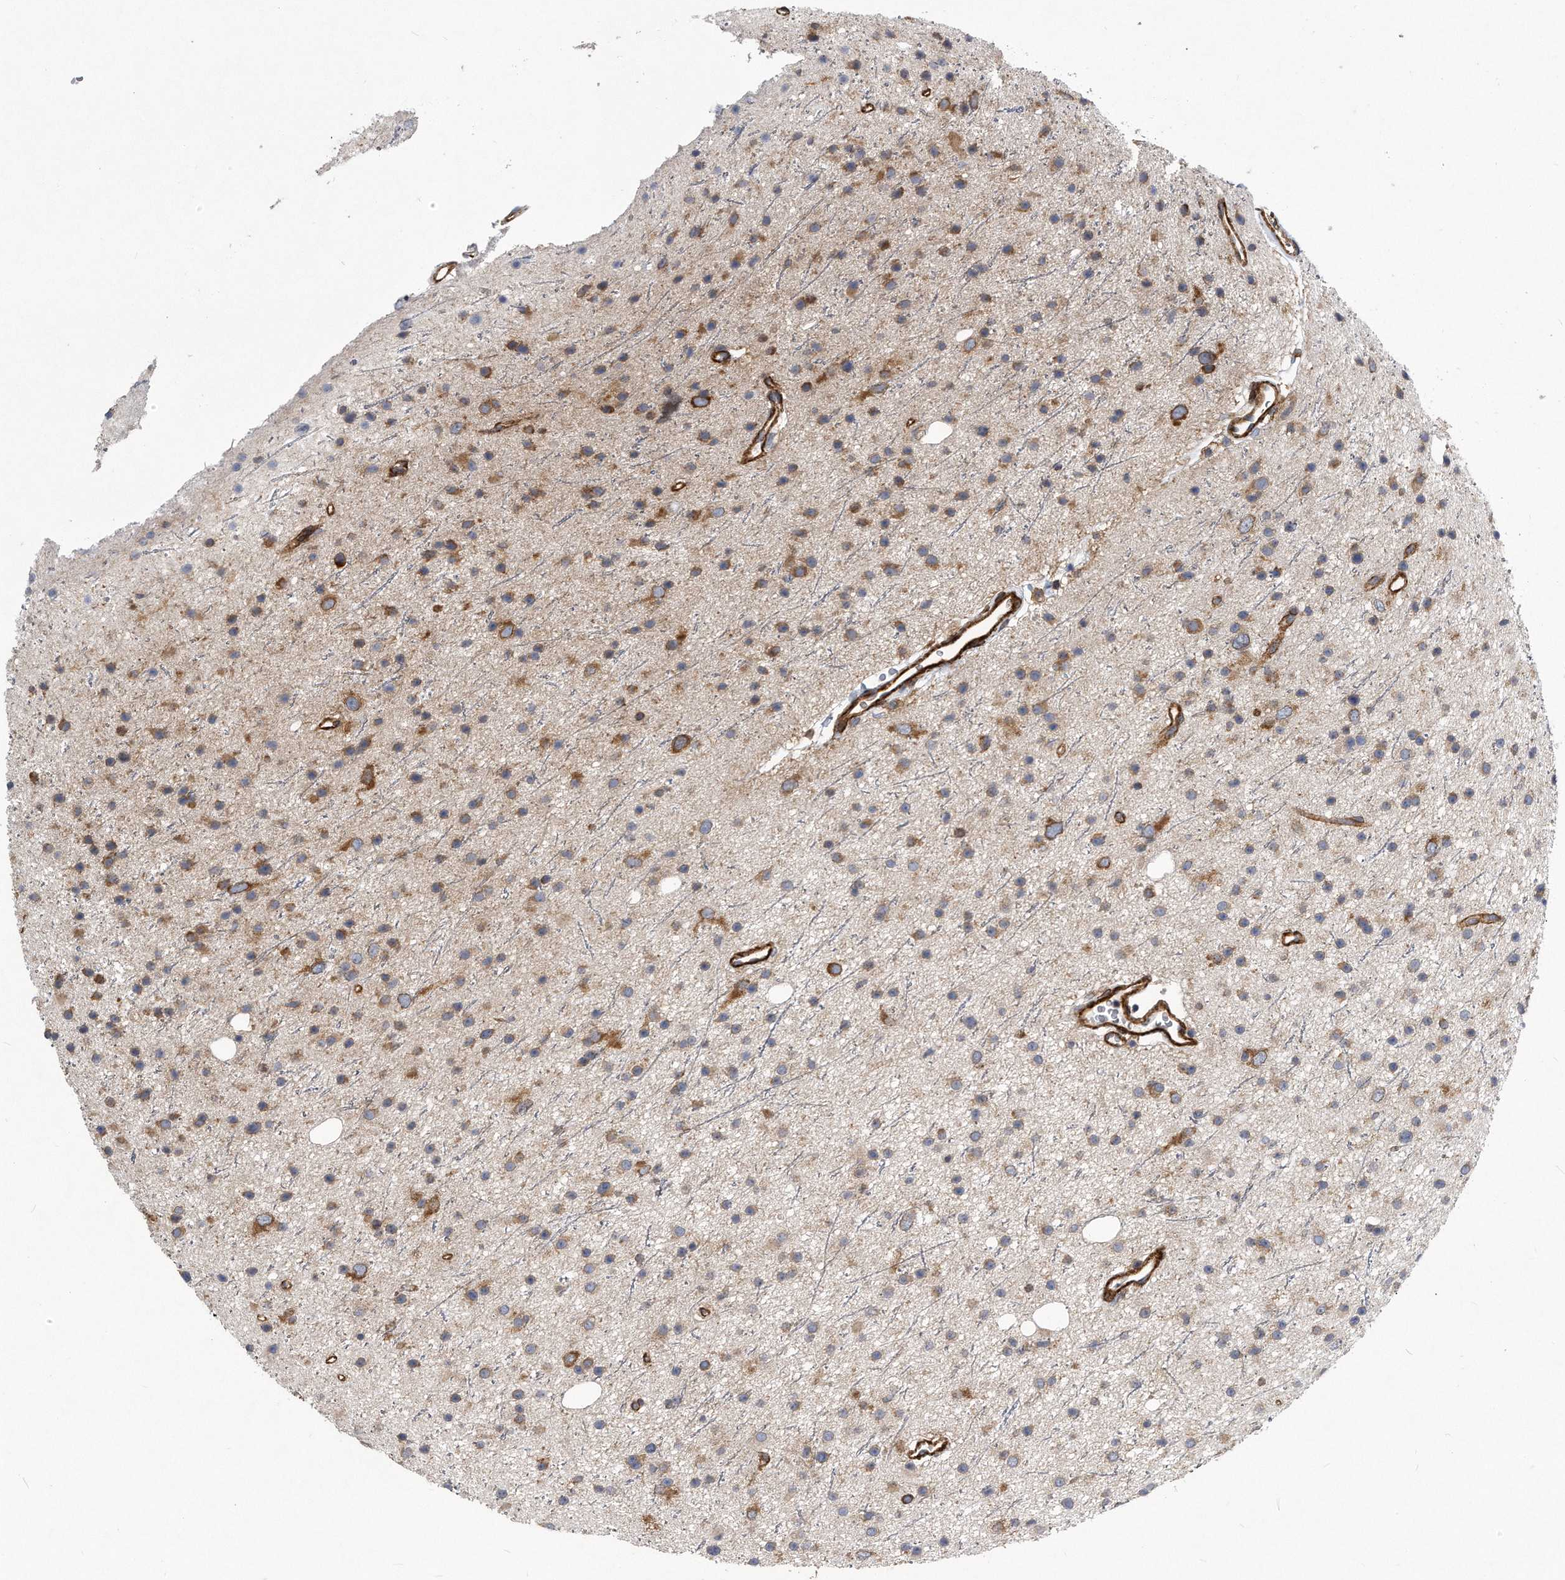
{"staining": {"intensity": "moderate", "quantity": "25%-75%", "location": "cytoplasmic/membranous"}, "tissue": "glioma", "cell_type": "Tumor cells", "image_type": "cancer", "snomed": [{"axis": "morphology", "description": "Glioma, malignant, Low grade"}, {"axis": "topography", "description": "Cerebral cortex"}], "caption": "Immunohistochemical staining of malignant glioma (low-grade) displays moderate cytoplasmic/membranous protein expression in approximately 25%-75% of tumor cells.", "gene": "EIF2B4", "patient": {"sex": "female", "age": 39}}